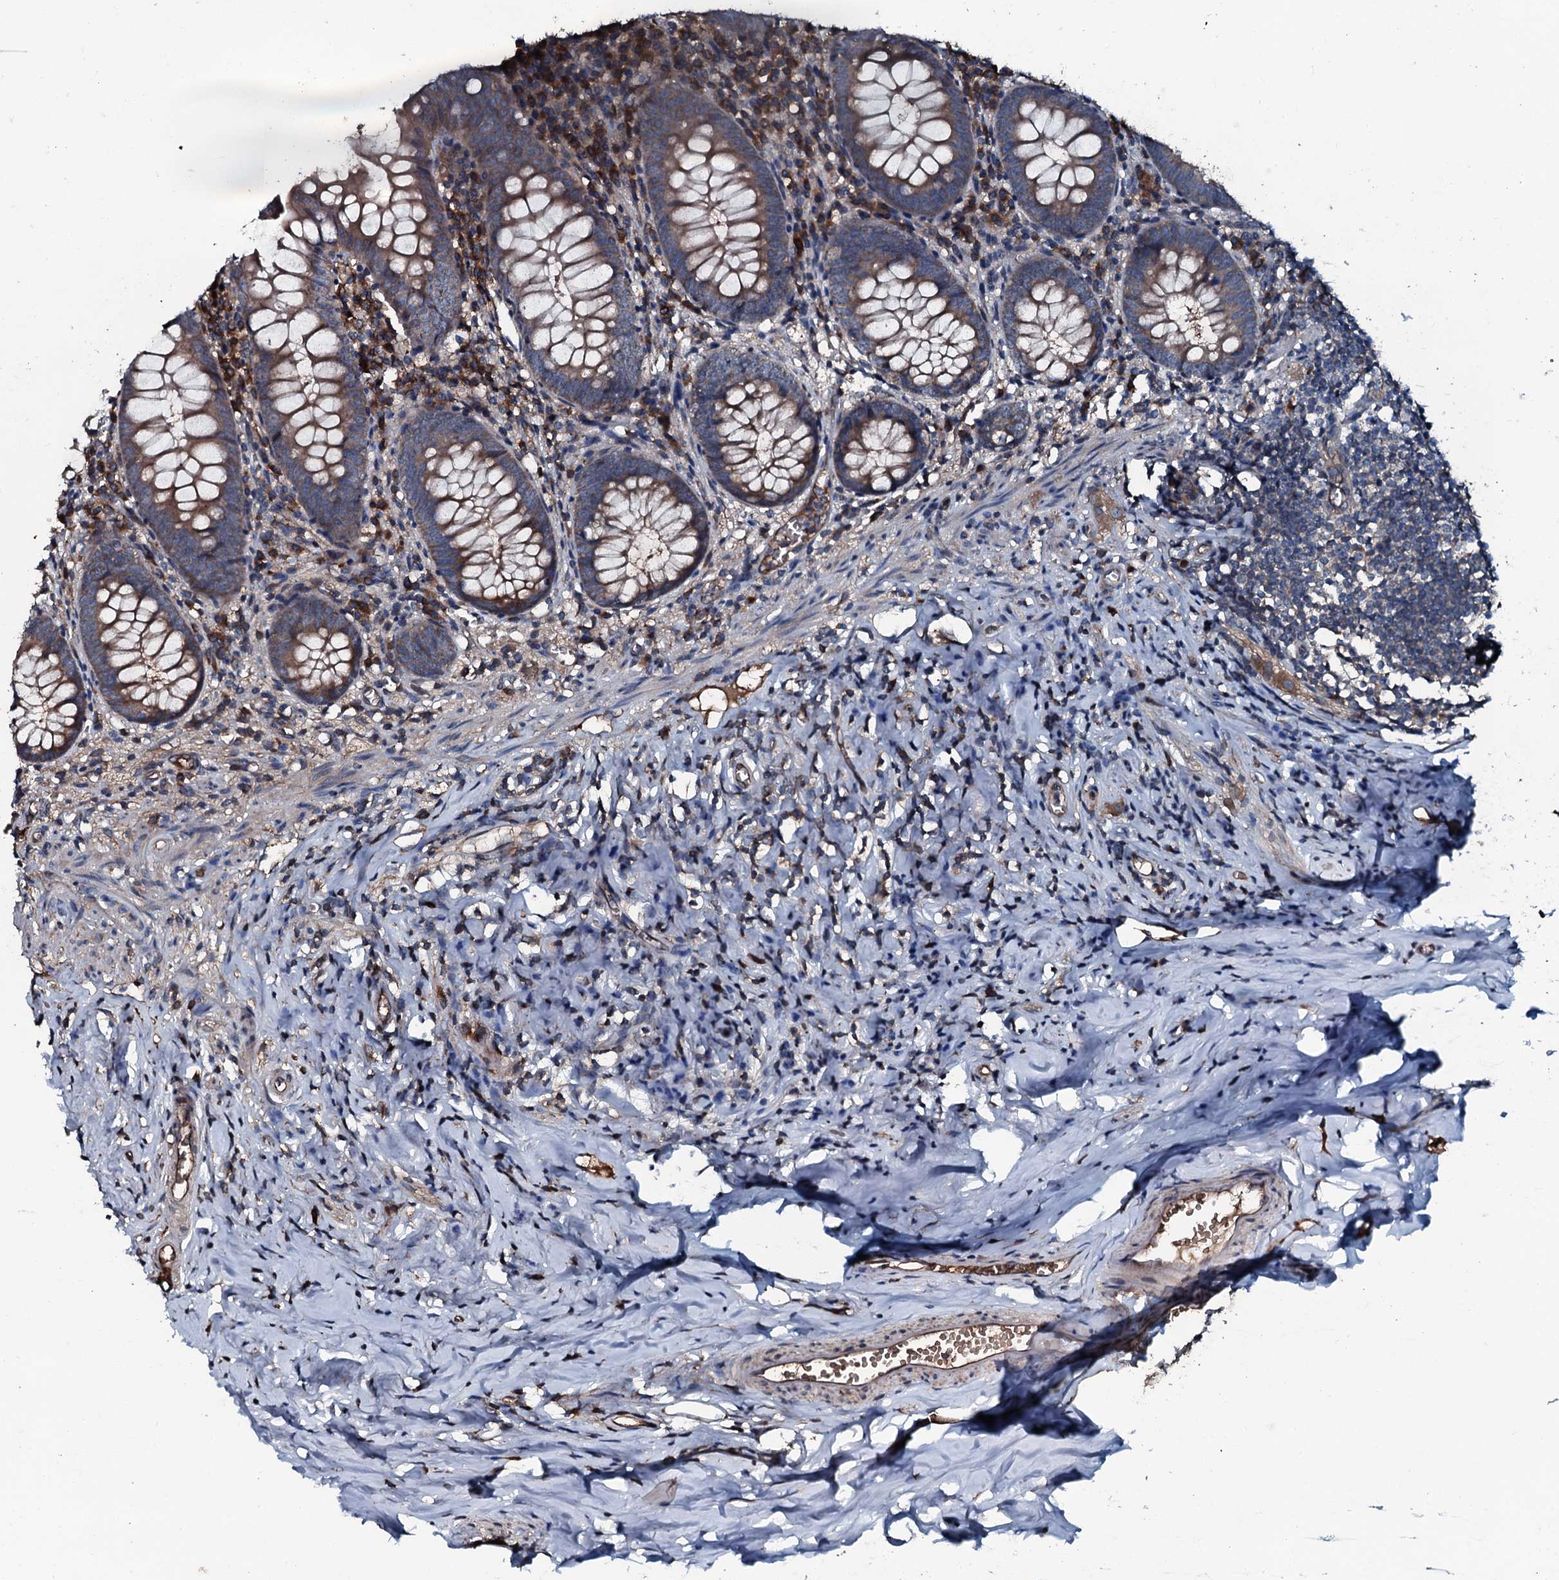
{"staining": {"intensity": "moderate", "quantity": "25%-75%", "location": "cytoplasmic/membranous"}, "tissue": "appendix", "cell_type": "Glandular cells", "image_type": "normal", "snomed": [{"axis": "morphology", "description": "Normal tissue, NOS"}, {"axis": "topography", "description": "Appendix"}], "caption": "Immunohistochemical staining of benign appendix displays medium levels of moderate cytoplasmic/membranous expression in about 25%-75% of glandular cells. (Brightfield microscopy of DAB IHC at high magnification).", "gene": "AARS1", "patient": {"sex": "female", "age": 51}}